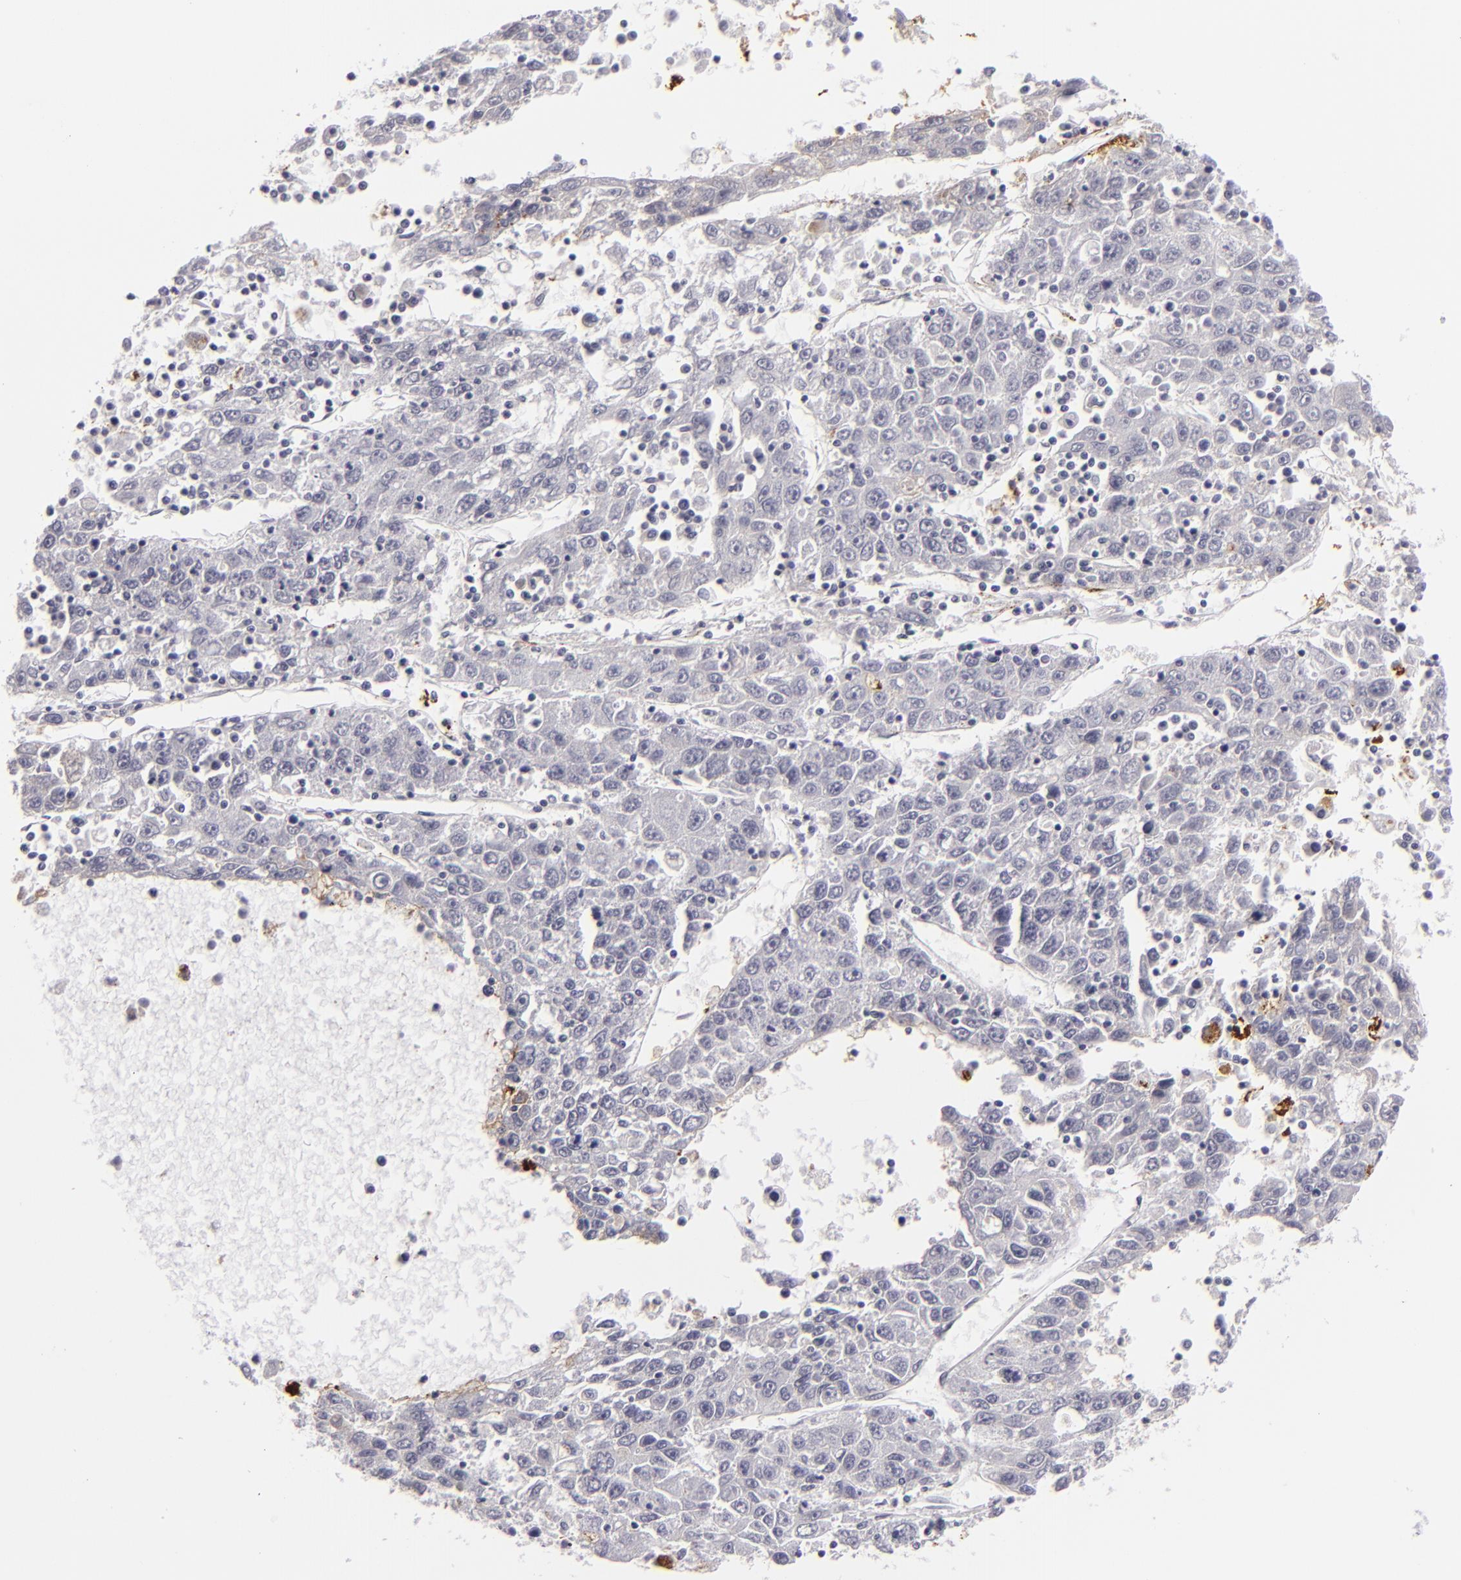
{"staining": {"intensity": "negative", "quantity": "none", "location": "none"}, "tissue": "liver cancer", "cell_type": "Tumor cells", "image_type": "cancer", "snomed": [{"axis": "morphology", "description": "Carcinoma, Hepatocellular, NOS"}, {"axis": "topography", "description": "Liver"}], "caption": "The immunohistochemistry histopathology image has no significant positivity in tumor cells of hepatocellular carcinoma (liver) tissue.", "gene": "C9", "patient": {"sex": "male", "age": 49}}